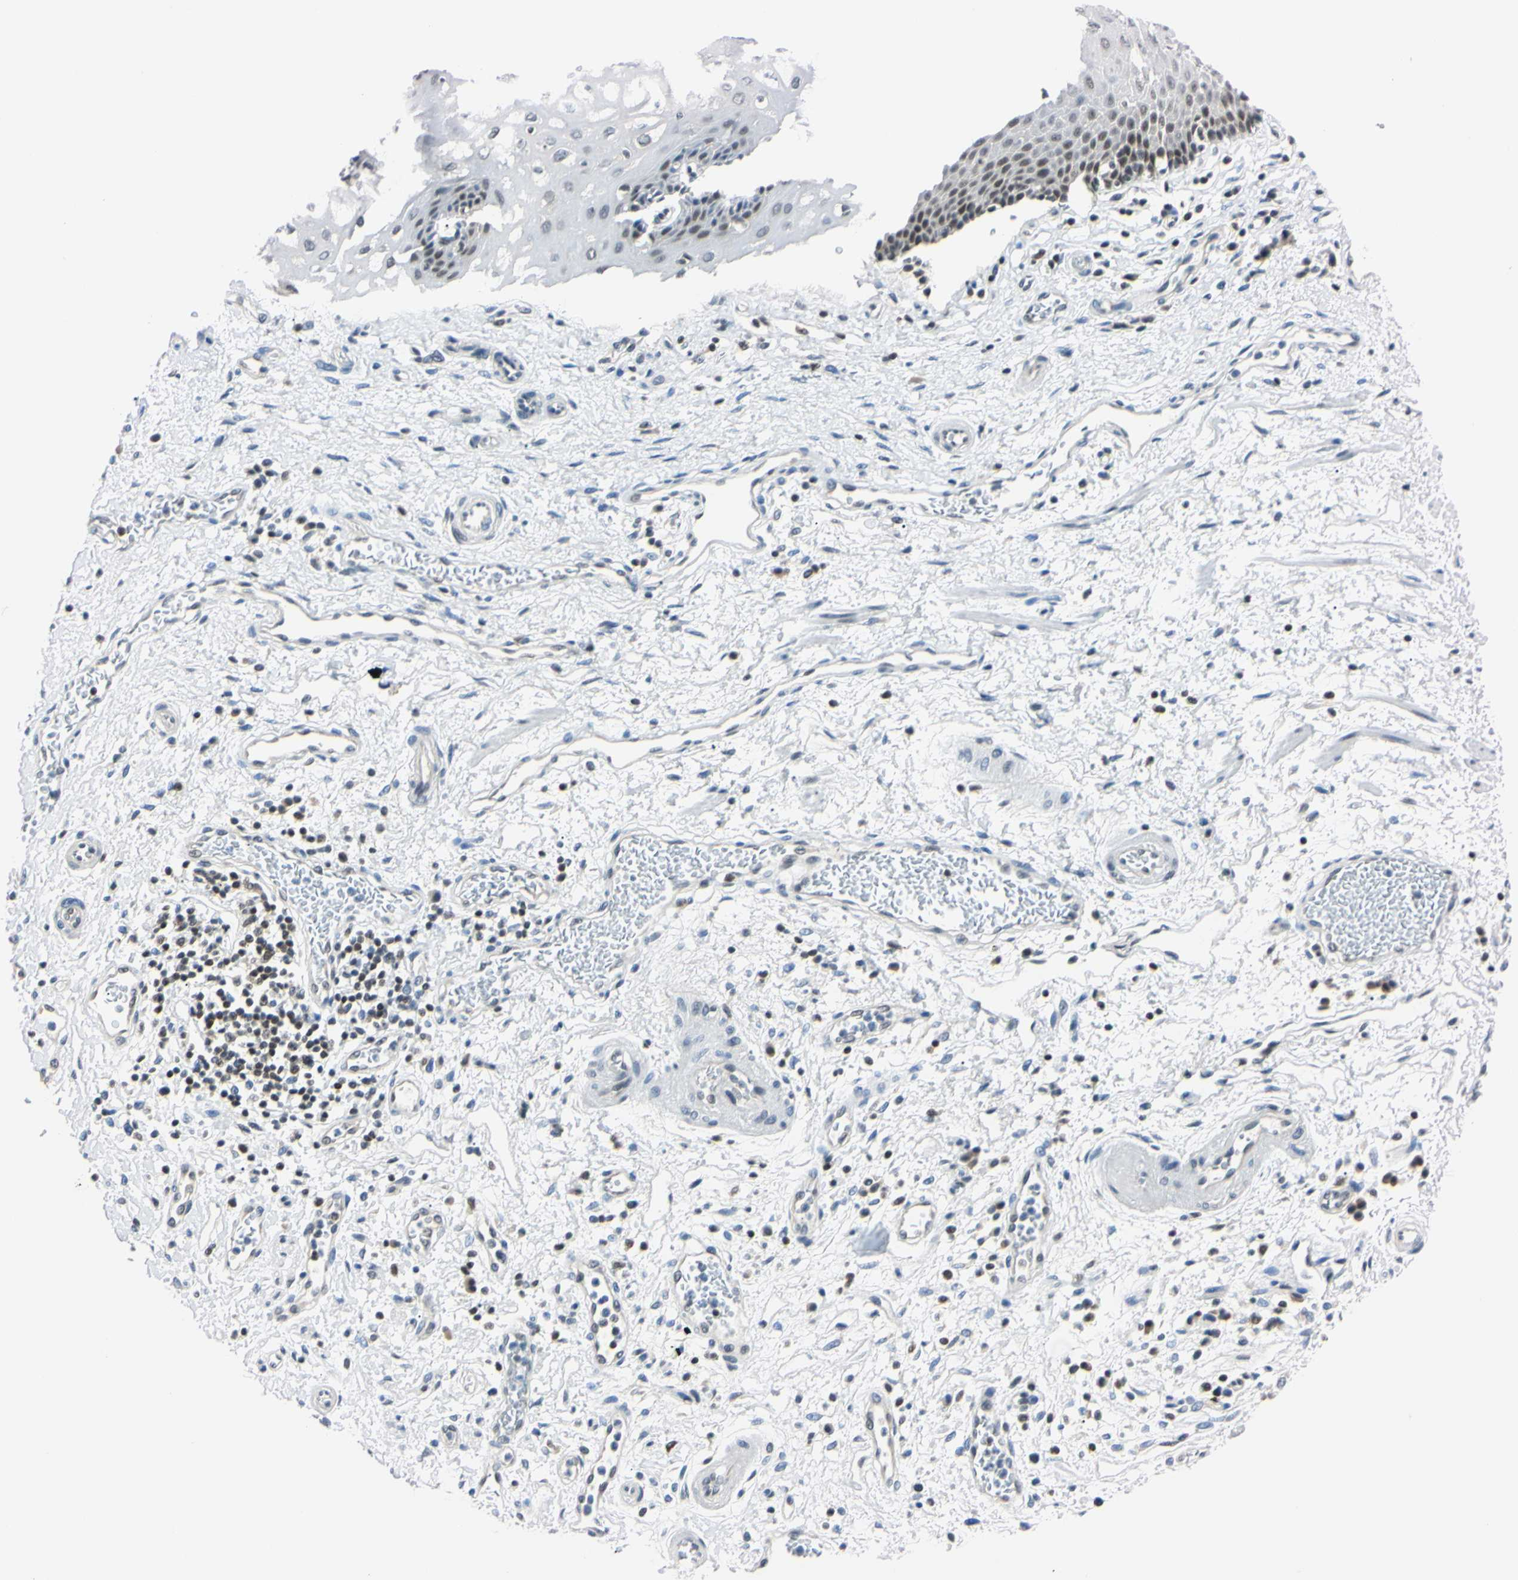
{"staining": {"intensity": "weak", "quantity": "25%-75%", "location": "nuclear"}, "tissue": "esophagus", "cell_type": "Squamous epithelial cells", "image_type": "normal", "snomed": [{"axis": "morphology", "description": "Normal tissue, NOS"}, {"axis": "topography", "description": "Esophagus"}], "caption": "Immunohistochemical staining of unremarkable esophagus reveals low levels of weak nuclear staining in approximately 25%-75% of squamous epithelial cells.", "gene": "C1orf174", "patient": {"sex": "male", "age": 54}}